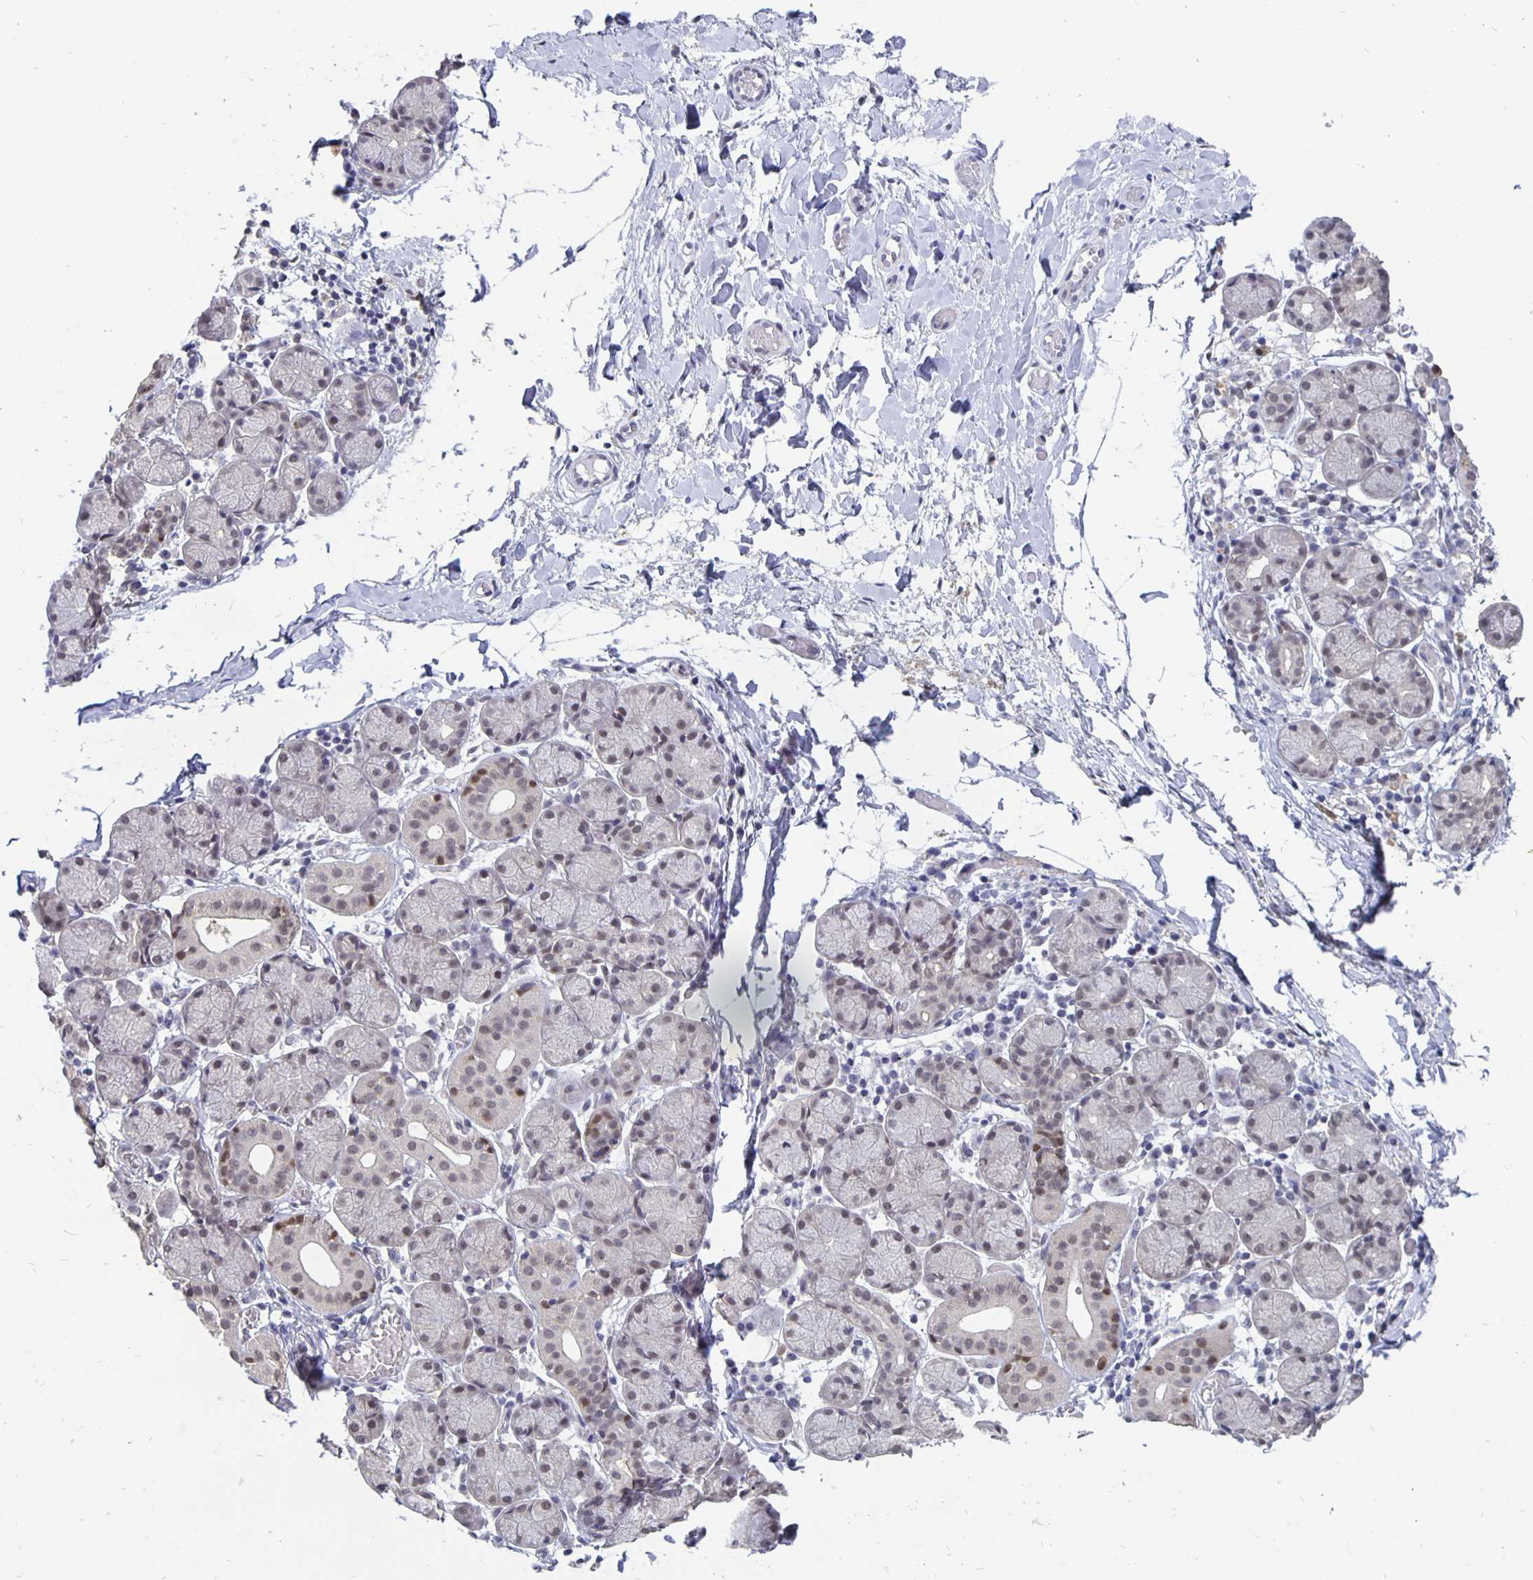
{"staining": {"intensity": "moderate", "quantity": "<25%", "location": "nuclear"}, "tissue": "salivary gland", "cell_type": "Glandular cells", "image_type": "normal", "snomed": [{"axis": "morphology", "description": "Normal tissue, NOS"}, {"axis": "topography", "description": "Salivary gland"}], "caption": "Salivary gland stained with immunohistochemistry displays moderate nuclear staining in about <25% of glandular cells. (brown staining indicates protein expression, while blue staining denotes nuclei).", "gene": "ZNF691", "patient": {"sex": "female", "age": 24}}